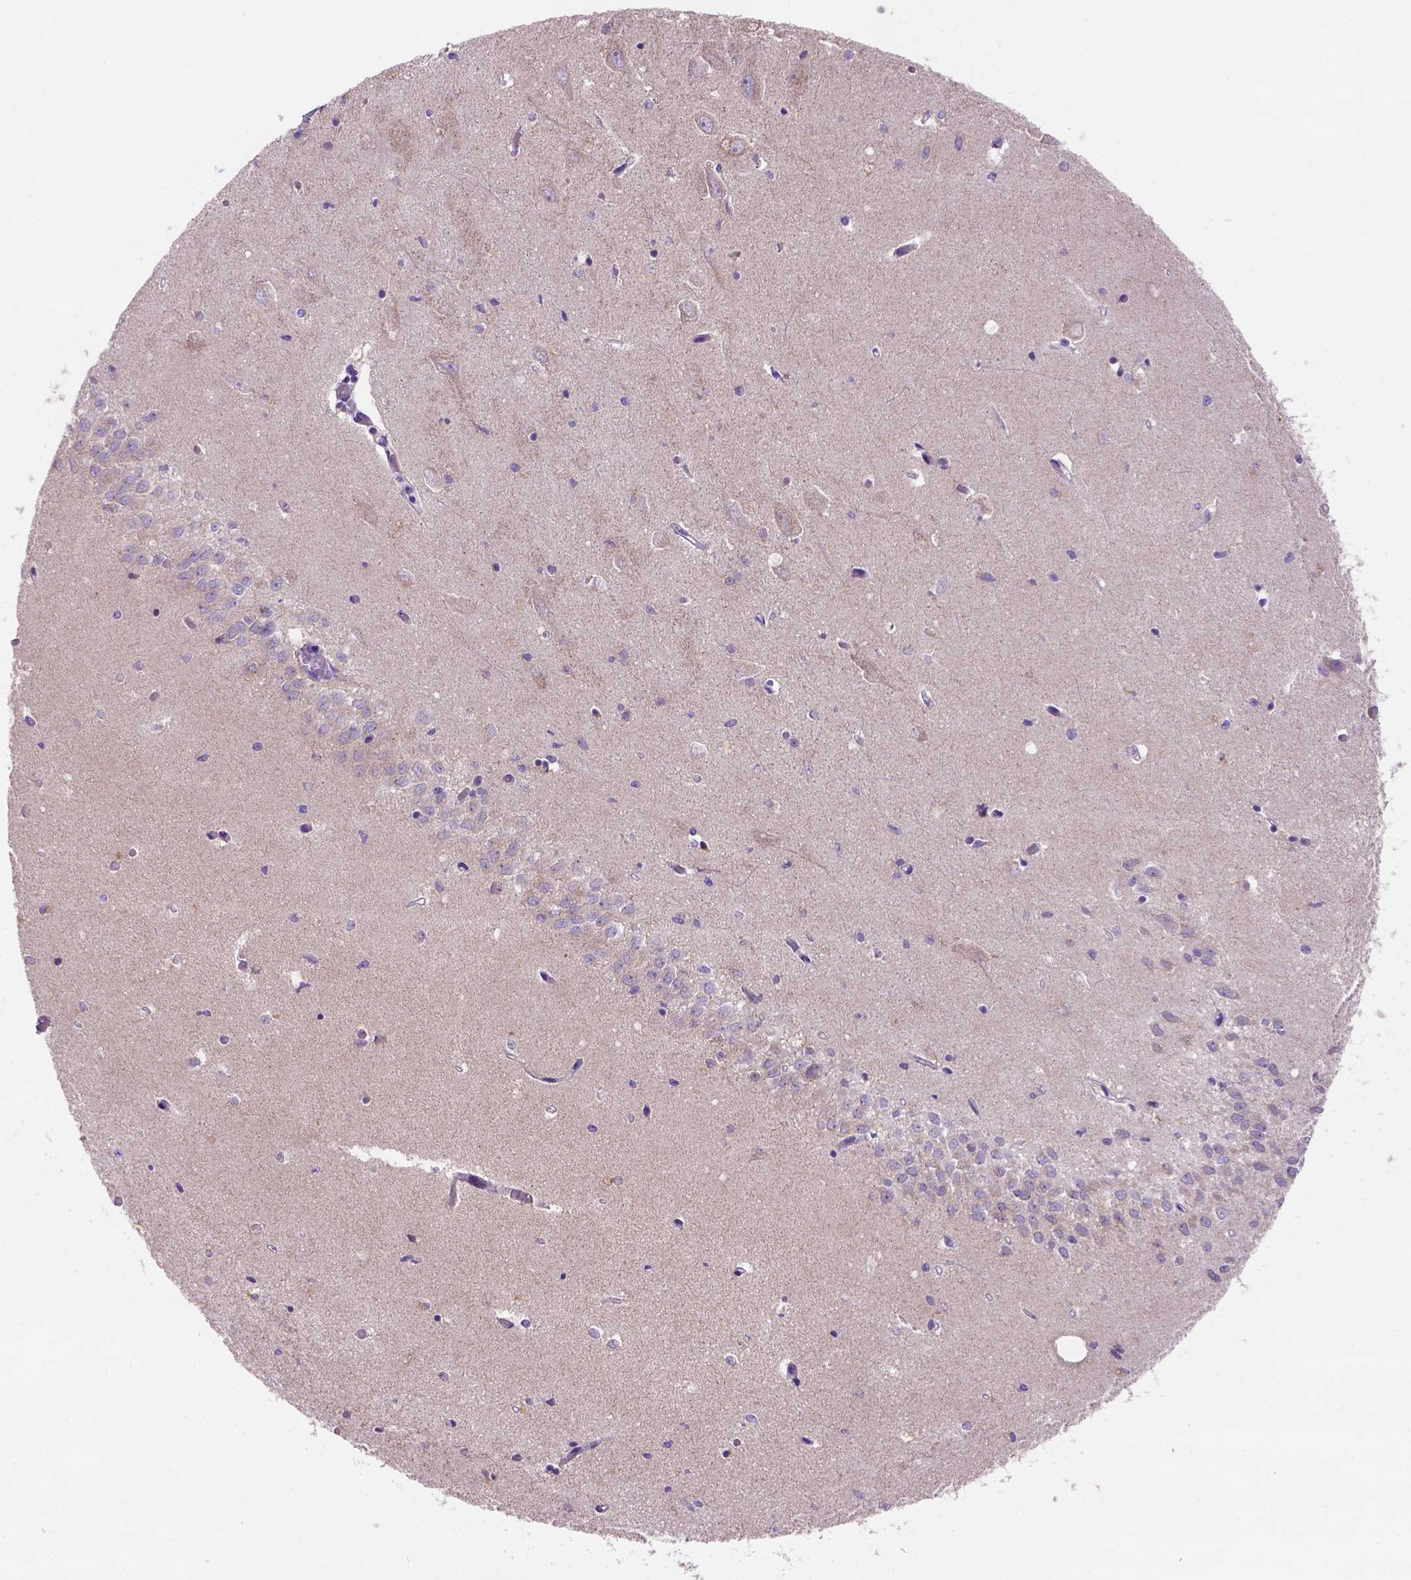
{"staining": {"intensity": "negative", "quantity": "none", "location": "none"}, "tissue": "hippocampus", "cell_type": "Glial cells", "image_type": "normal", "snomed": [{"axis": "morphology", "description": "Normal tissue, NOS"}, {"axis": "topography", "description": "Hippocampus"}], "caption": "Glial cells show no significant protein positivity in unremarkable hippocampus.", "gene": "L2HGDH", "patient": {"sex": "female", "age": 64}}